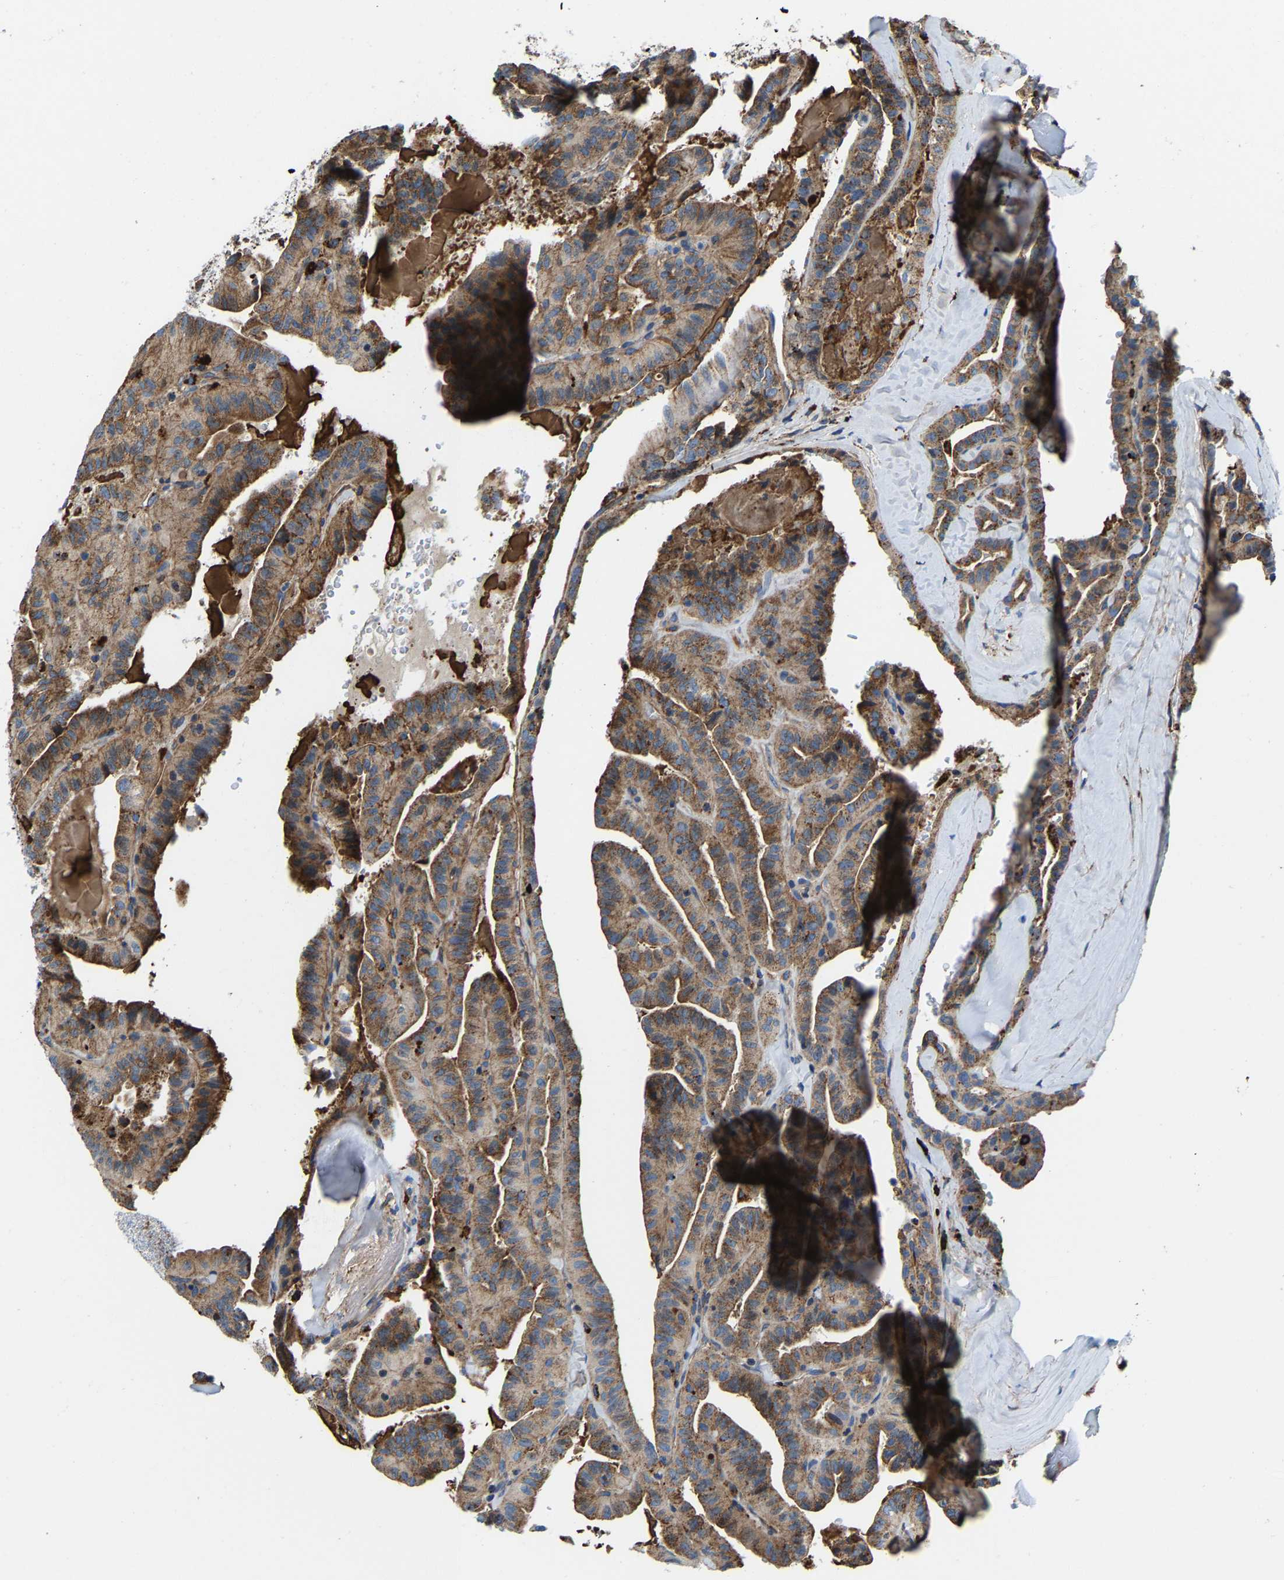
{"staining": {"intensity": "moderate", "quantity": ">75%", "location": "cytoplasmic/membranous"}, "tissue": "thyroid cancer", "cell_type": "Tumor cells", "image_type": "cancer", "snomed": [{"axis": "morphology", "description": "Papillary adenocarcinoma, NOS"}, {"axis": "topography", "description": "Thyroid gland"}], "caption": "Thyroid papillary adenocarcinoma stained with a brown dye displays moderate cytoplasmic/membranous positive positivity in approximately >75% of tumor cells.", "gene": "DPP7", "patient": {"sex": "male", "age": 77}}